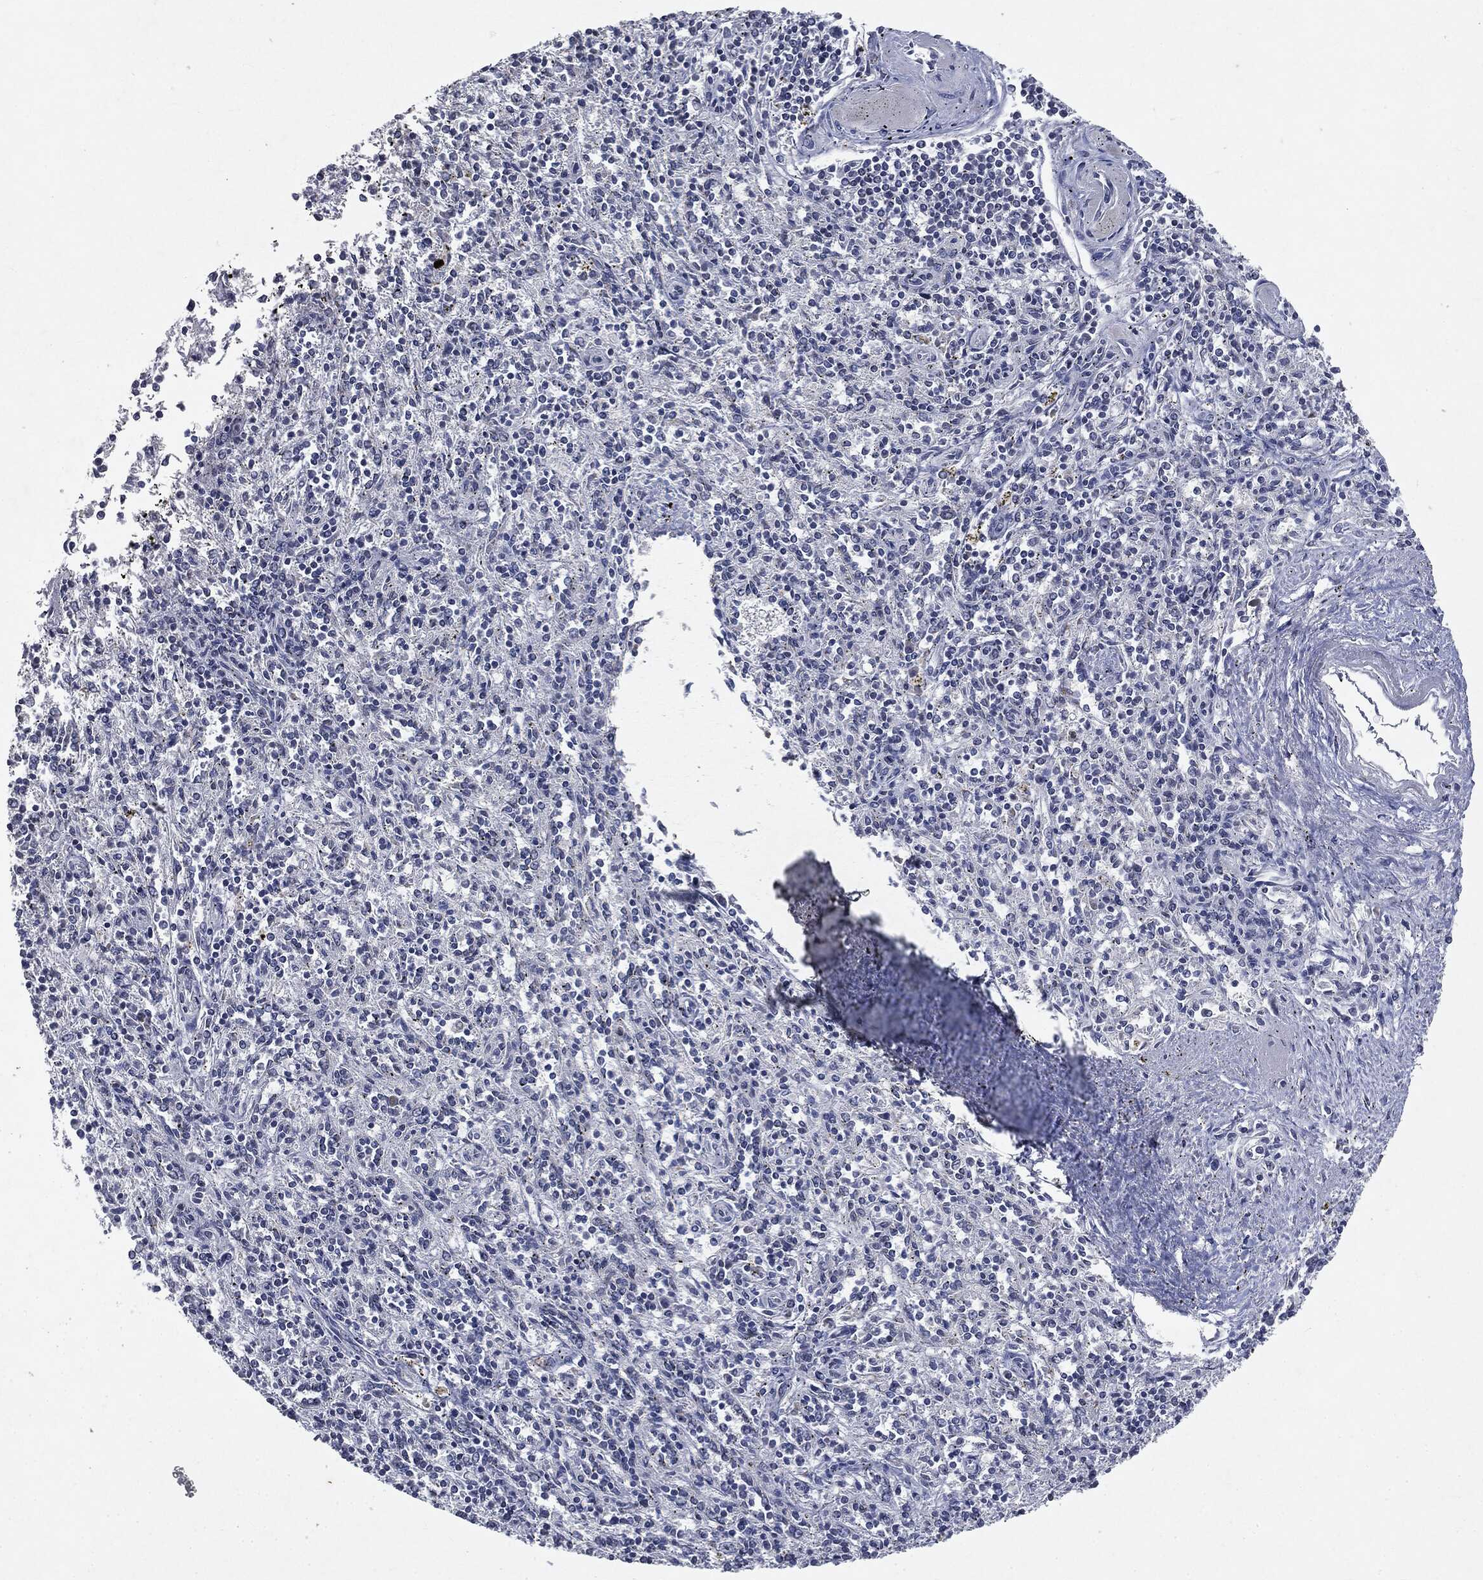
{"staining": {"intensity": "negative", "quantity": "none", "location": "none"}, "tissue": "spleen", "cell_type": "Cells in red pulp", "image_type": "normal", "snomed": [{"axis": "morphology", "description": "Normal tissue, NOS"}, {"axis": "topography", "description": "Spleen"}], "caption": "Protein analysis of benign spleen reveals no significant expression in cells in red pulp. The staining was performed using DAB to visualize the protein expression in brown, while the nuclei were stained in blue with hematoxylin (Magnification: 20x).", "gene": "CASD1", "patient": {"sex": "male", "age": 69}}